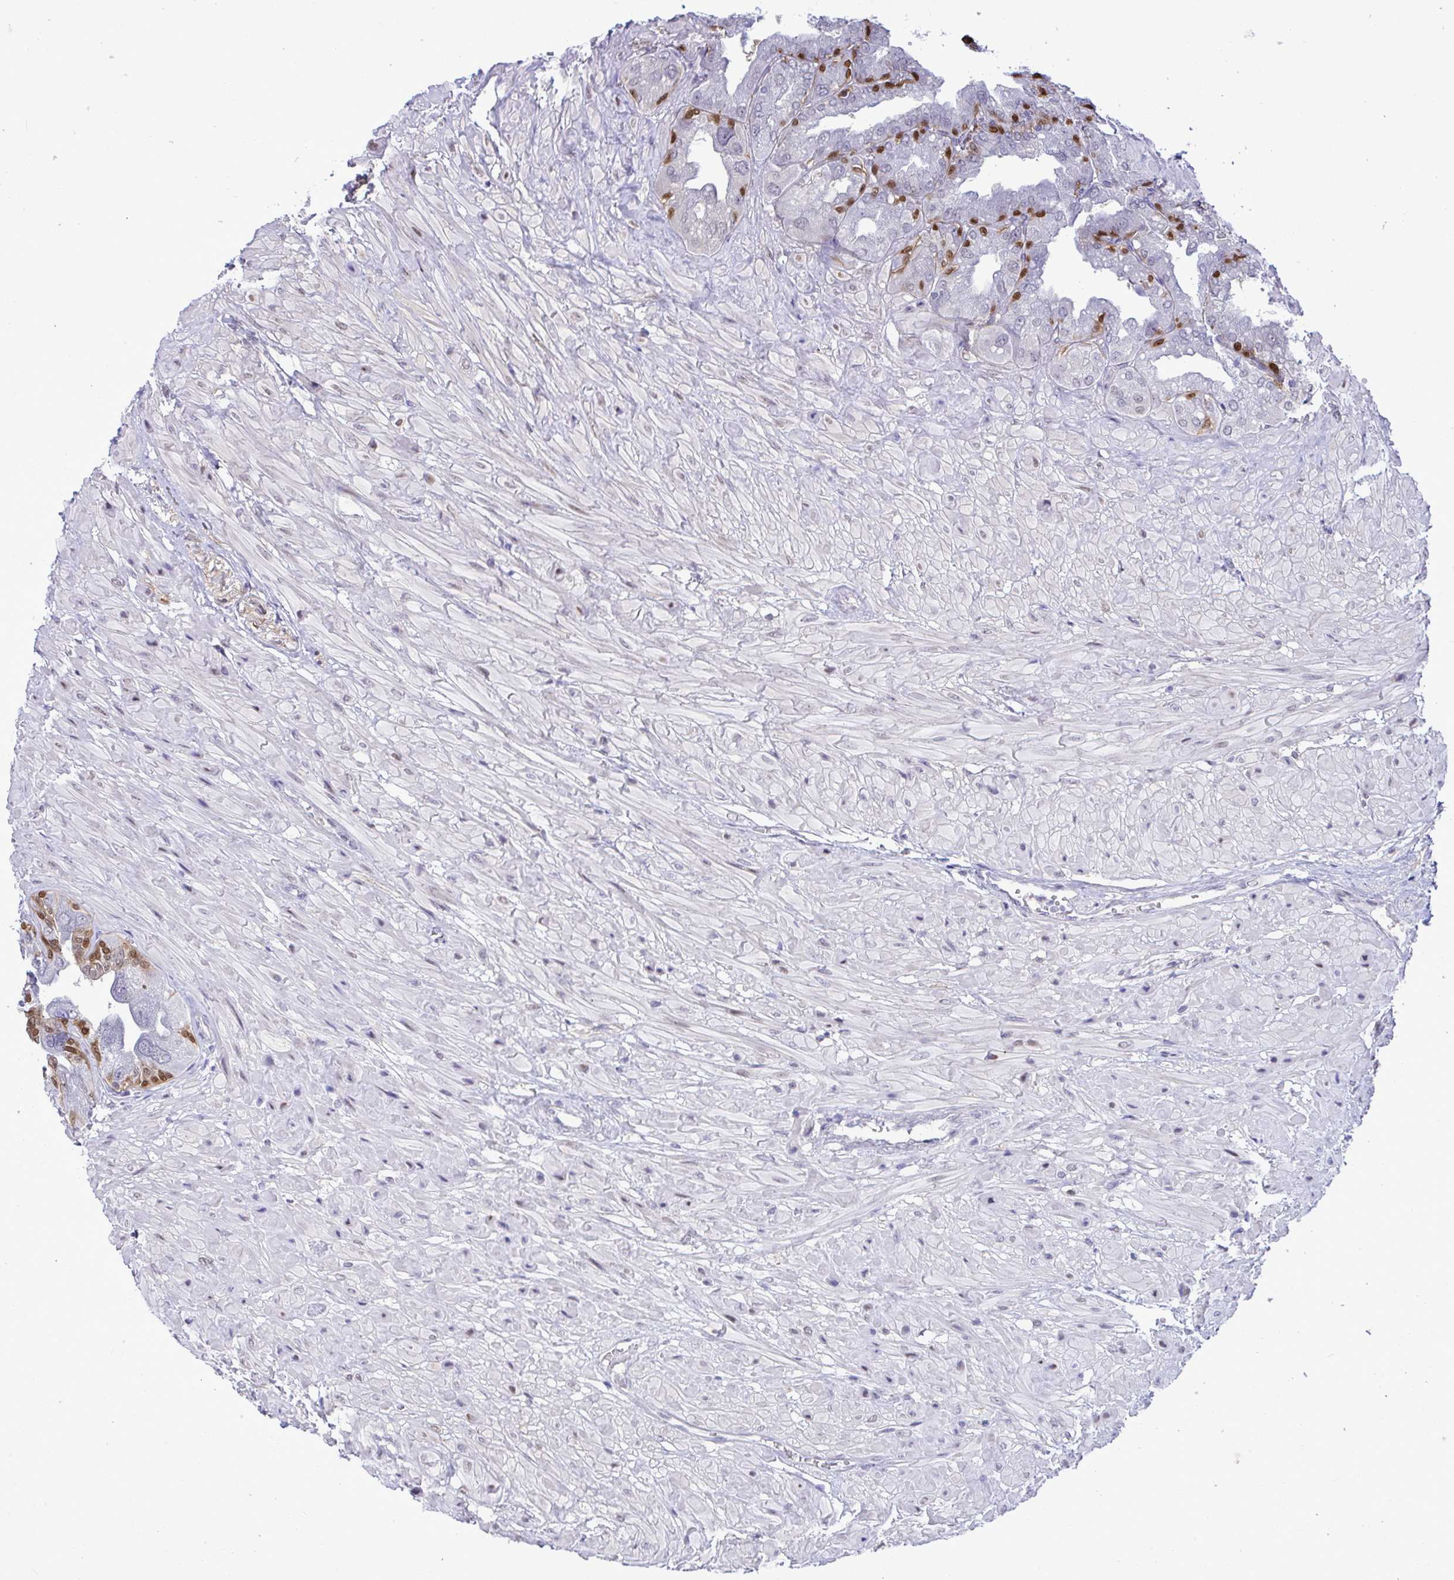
{"staining": {"intensity": "moderate", "quantity": "25%-75%", "location": "cytoplasmic/membranous,nuclear"}, "tissue": "seminal vesicle", "cell_type": "Glandular cells", "image_type": "normal", "snomed": [{"axis": "morphology", "description": "Normal tissue, NOS"}, {"axis": "topography", "description": "Seminal veicle"}], "caption": "Glandular cells exhibit moderate cytoplasmic/membranous,nuclear staining in about 25%-75% of cells in unremarkable seminal vesicle.", "gene": "ZNF485", "patient": {"sex": "male", "age": 55}}